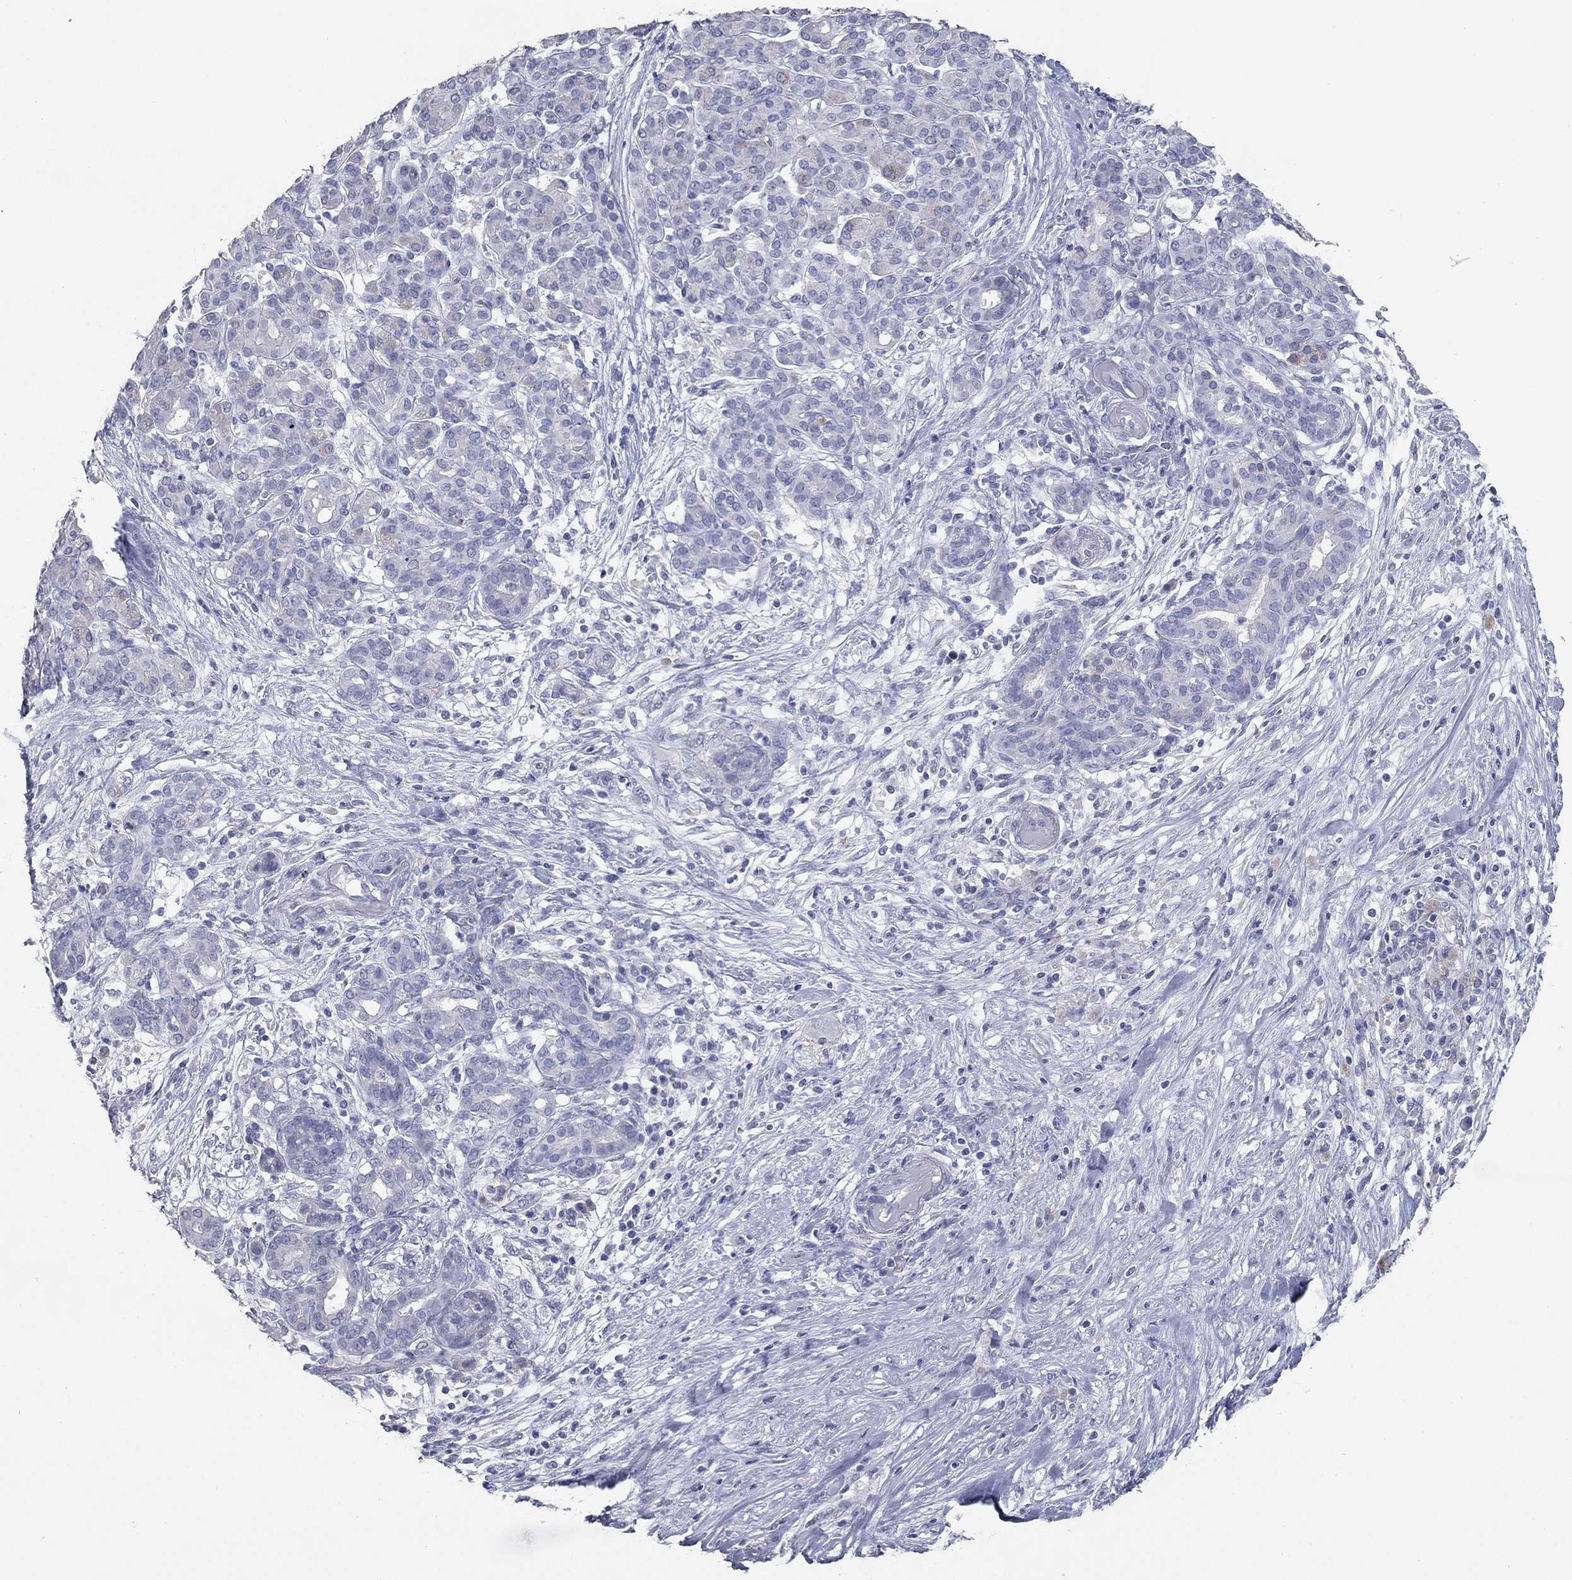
{"staining": {"intensity": "negative", "quantity": "none", "location": "none"}, "tissue": "pancreatic cancer", "cell_type": "Tumor cells", "image_type": "cancer", "snomed": [{"axis": "morphology", "description": "Adenocarcinoma, NOS"}, {"axis": "topography", "description": "Pancreas"}], "caption": "Histopathology image shows no protein expression in tumor cells of pancreatic cancer (adenocarcinoma) tissue.", "gene": "TAC1", "patient": {"sex": "male", "age": 44}}